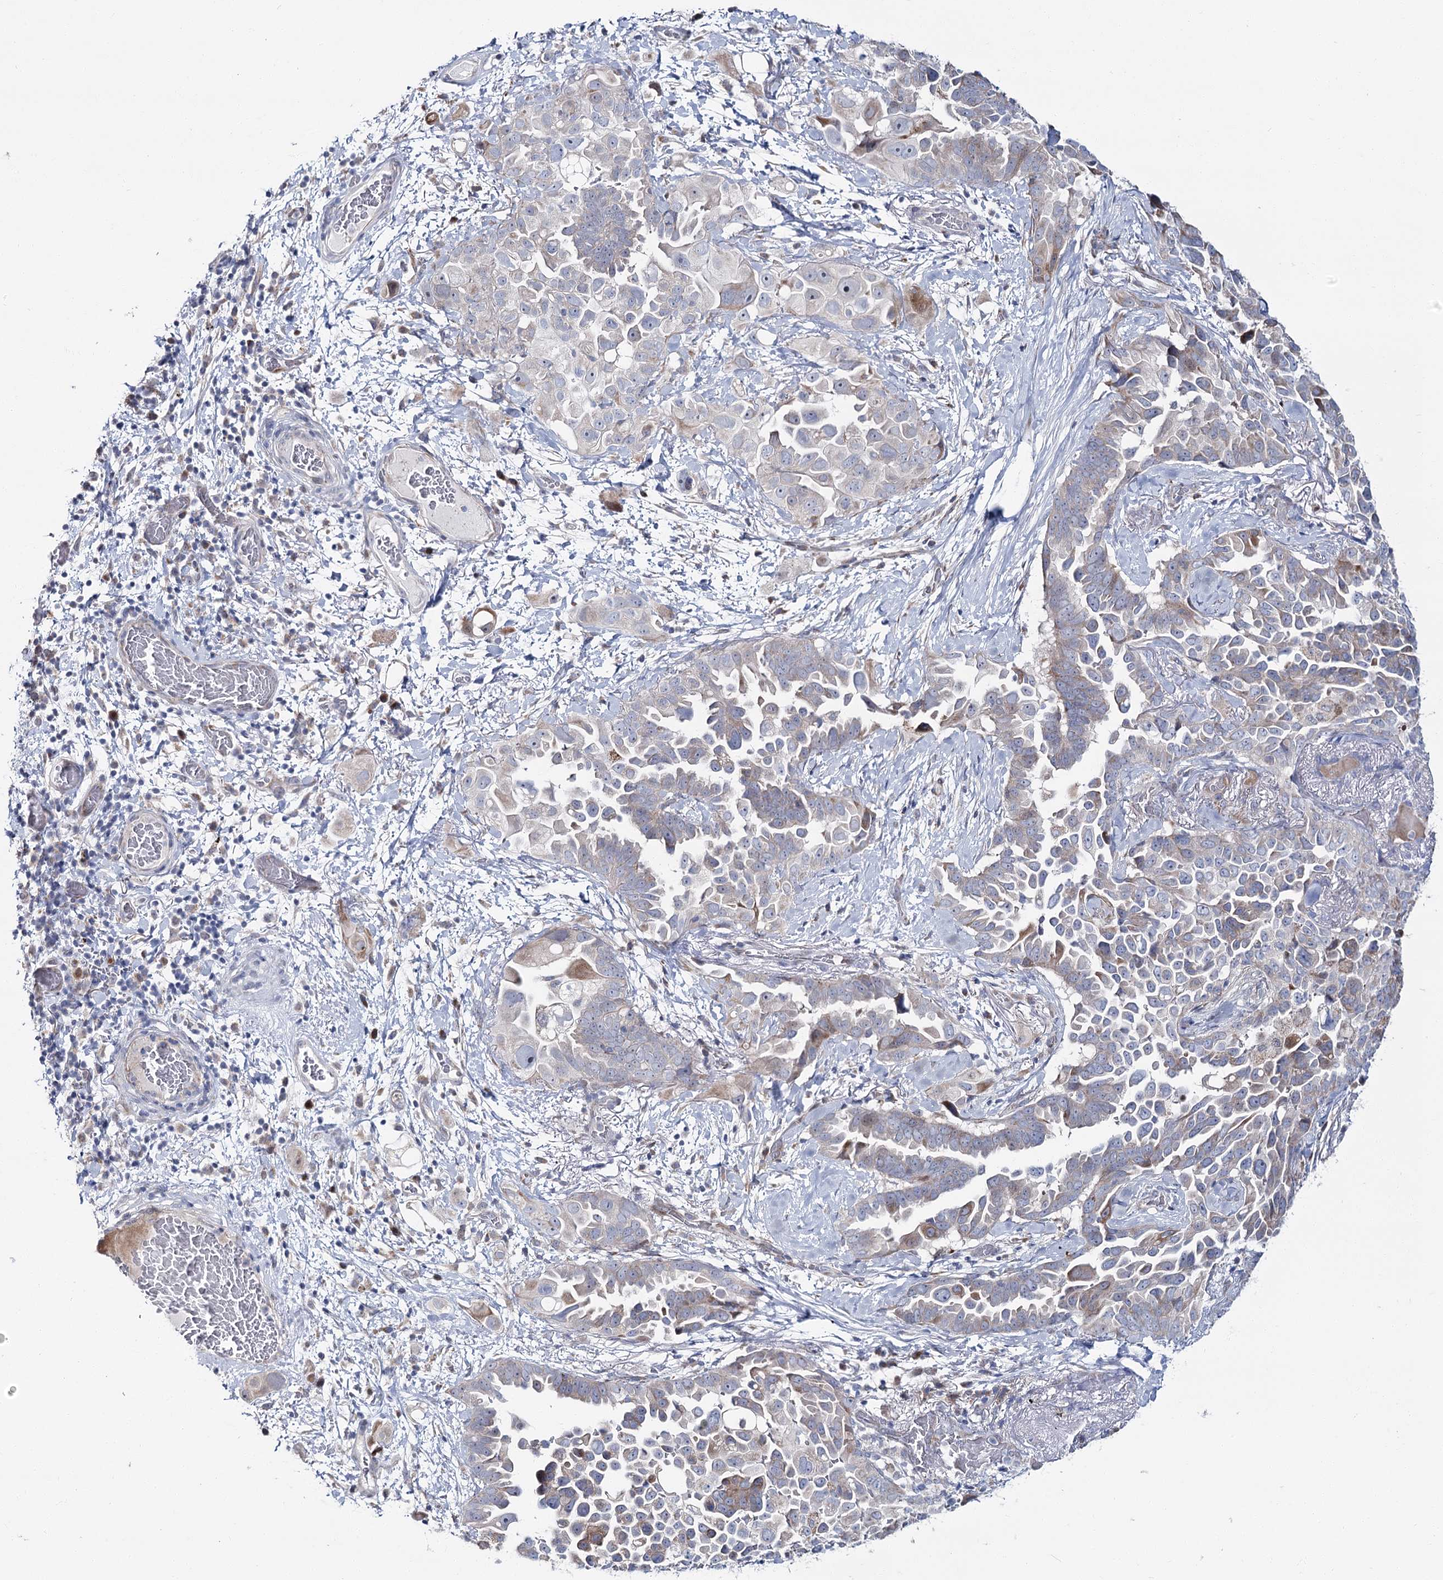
{"staining": {"intensity": "weak", "quantity": "<25%", "location": "cytoplasmic/membranous"}, "tissue": "lung cancer", "cell_type": "Tumor cells", "image_type": "cancer", "snomed": [{"axis": "morphology", "description": "Adenocarcinoma, NOS"}, {"axis": "topography", "description": "Lung"}], "caption": "Tumor cells show no significant protein staining in adenocarcinoma (lung).", "gene": "CPLANE1", "patient": {"sex": "female", "age": 67}}